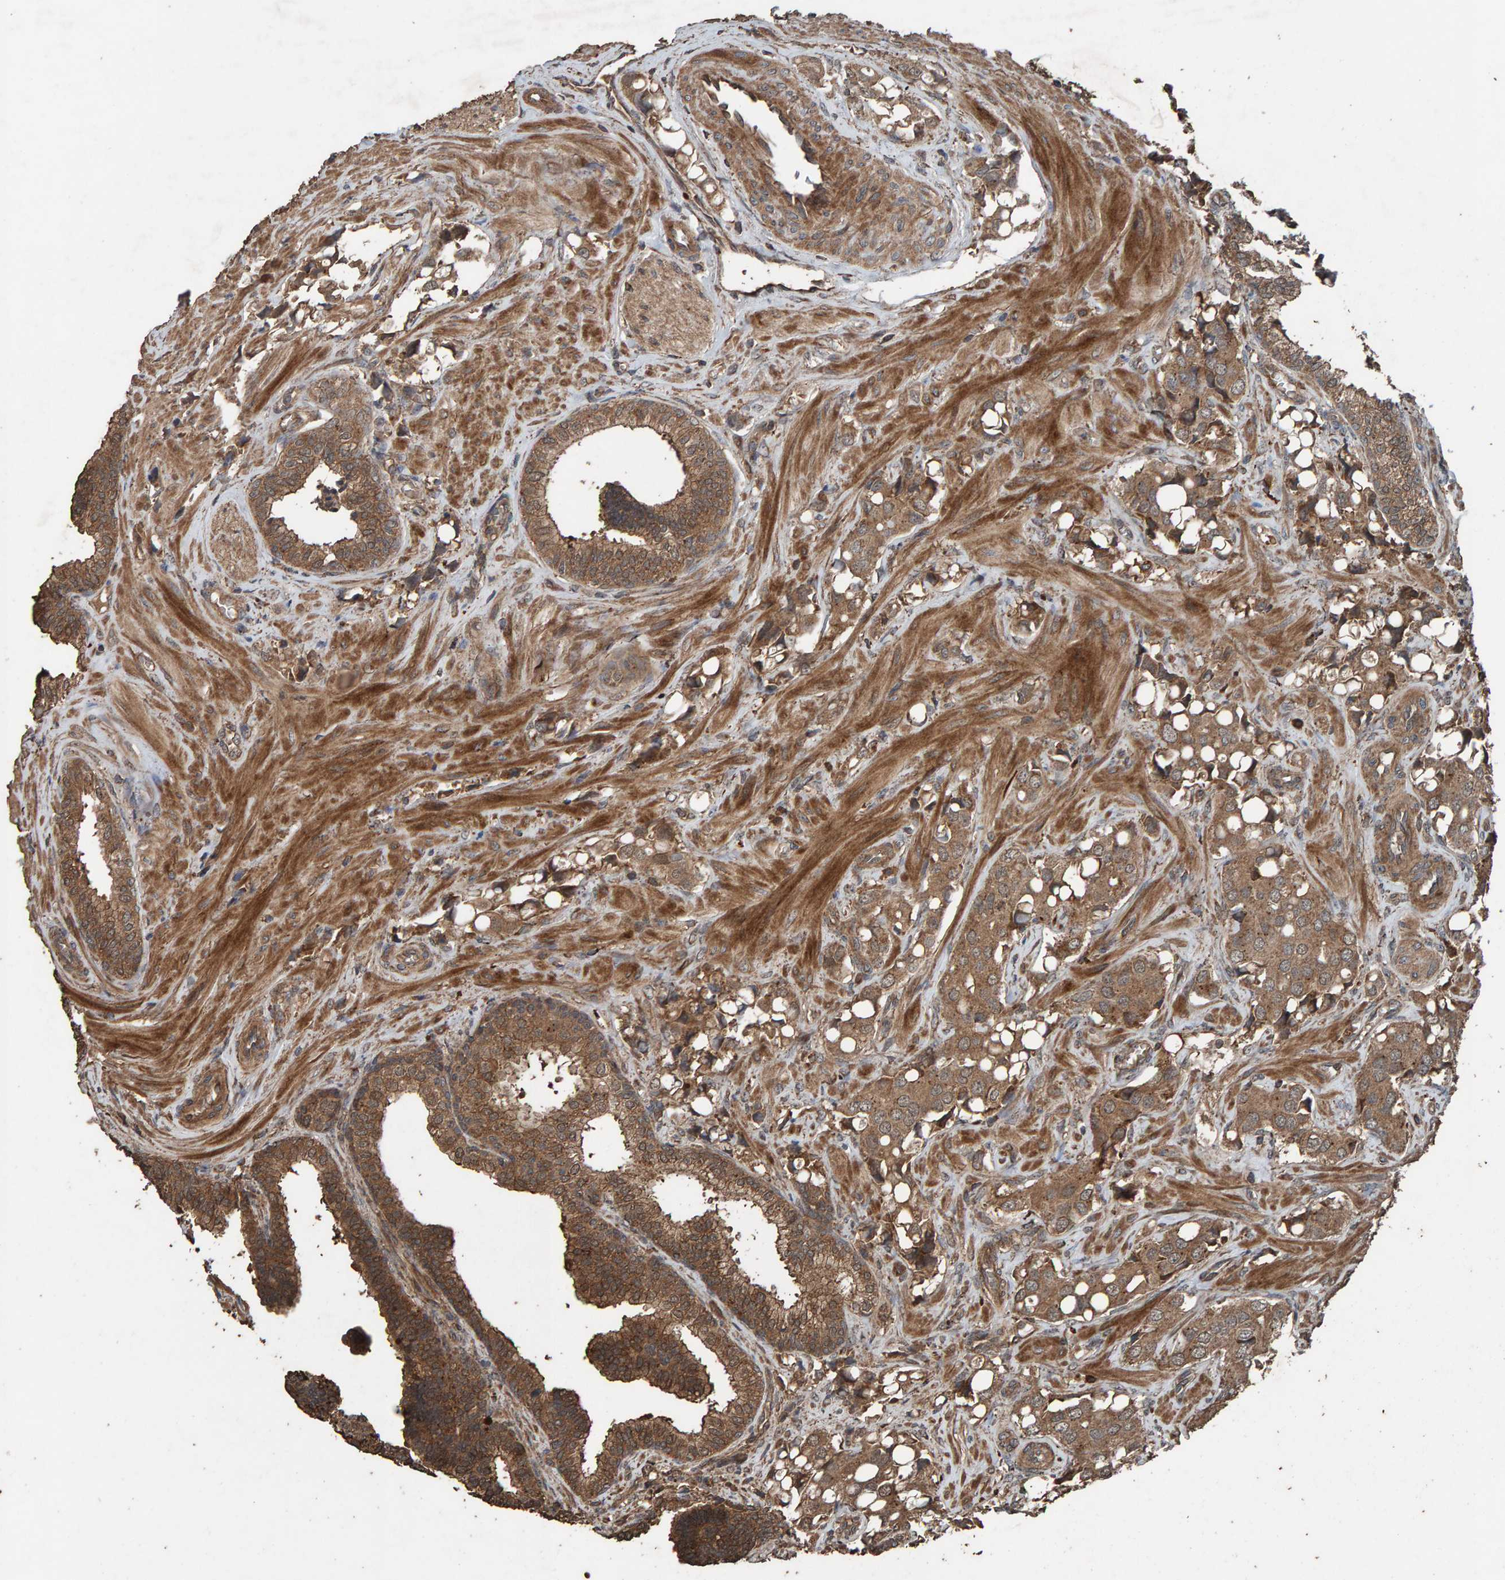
{"staining": {"intensity": "moderate", "quantity": ">75%", "location": "cytoplasmic/membranous"}, "tissue": "prostate cancer", "cell_type": "Tumor cells", "image_type": "cancer", "snomed": [{"axis": "morphology", "description": "Adenocarcinoma, High grade"}, {"axis": "topography", "description": "Prostate"}], "caption": "Protein staining by immunohistochemistry reveals moderate cytoplasmic/membranous positivity in about >75% of tumor cells in prostate high-grade adenocarcinoma. Using DAB (3,3'-diaminobenzidine) (brown) and hematoxylin (blue) stains, captured at high magnification using brightfield microscopy.", "gene": "DUS1L", "patient": {"sex": "male", "age": 52}}